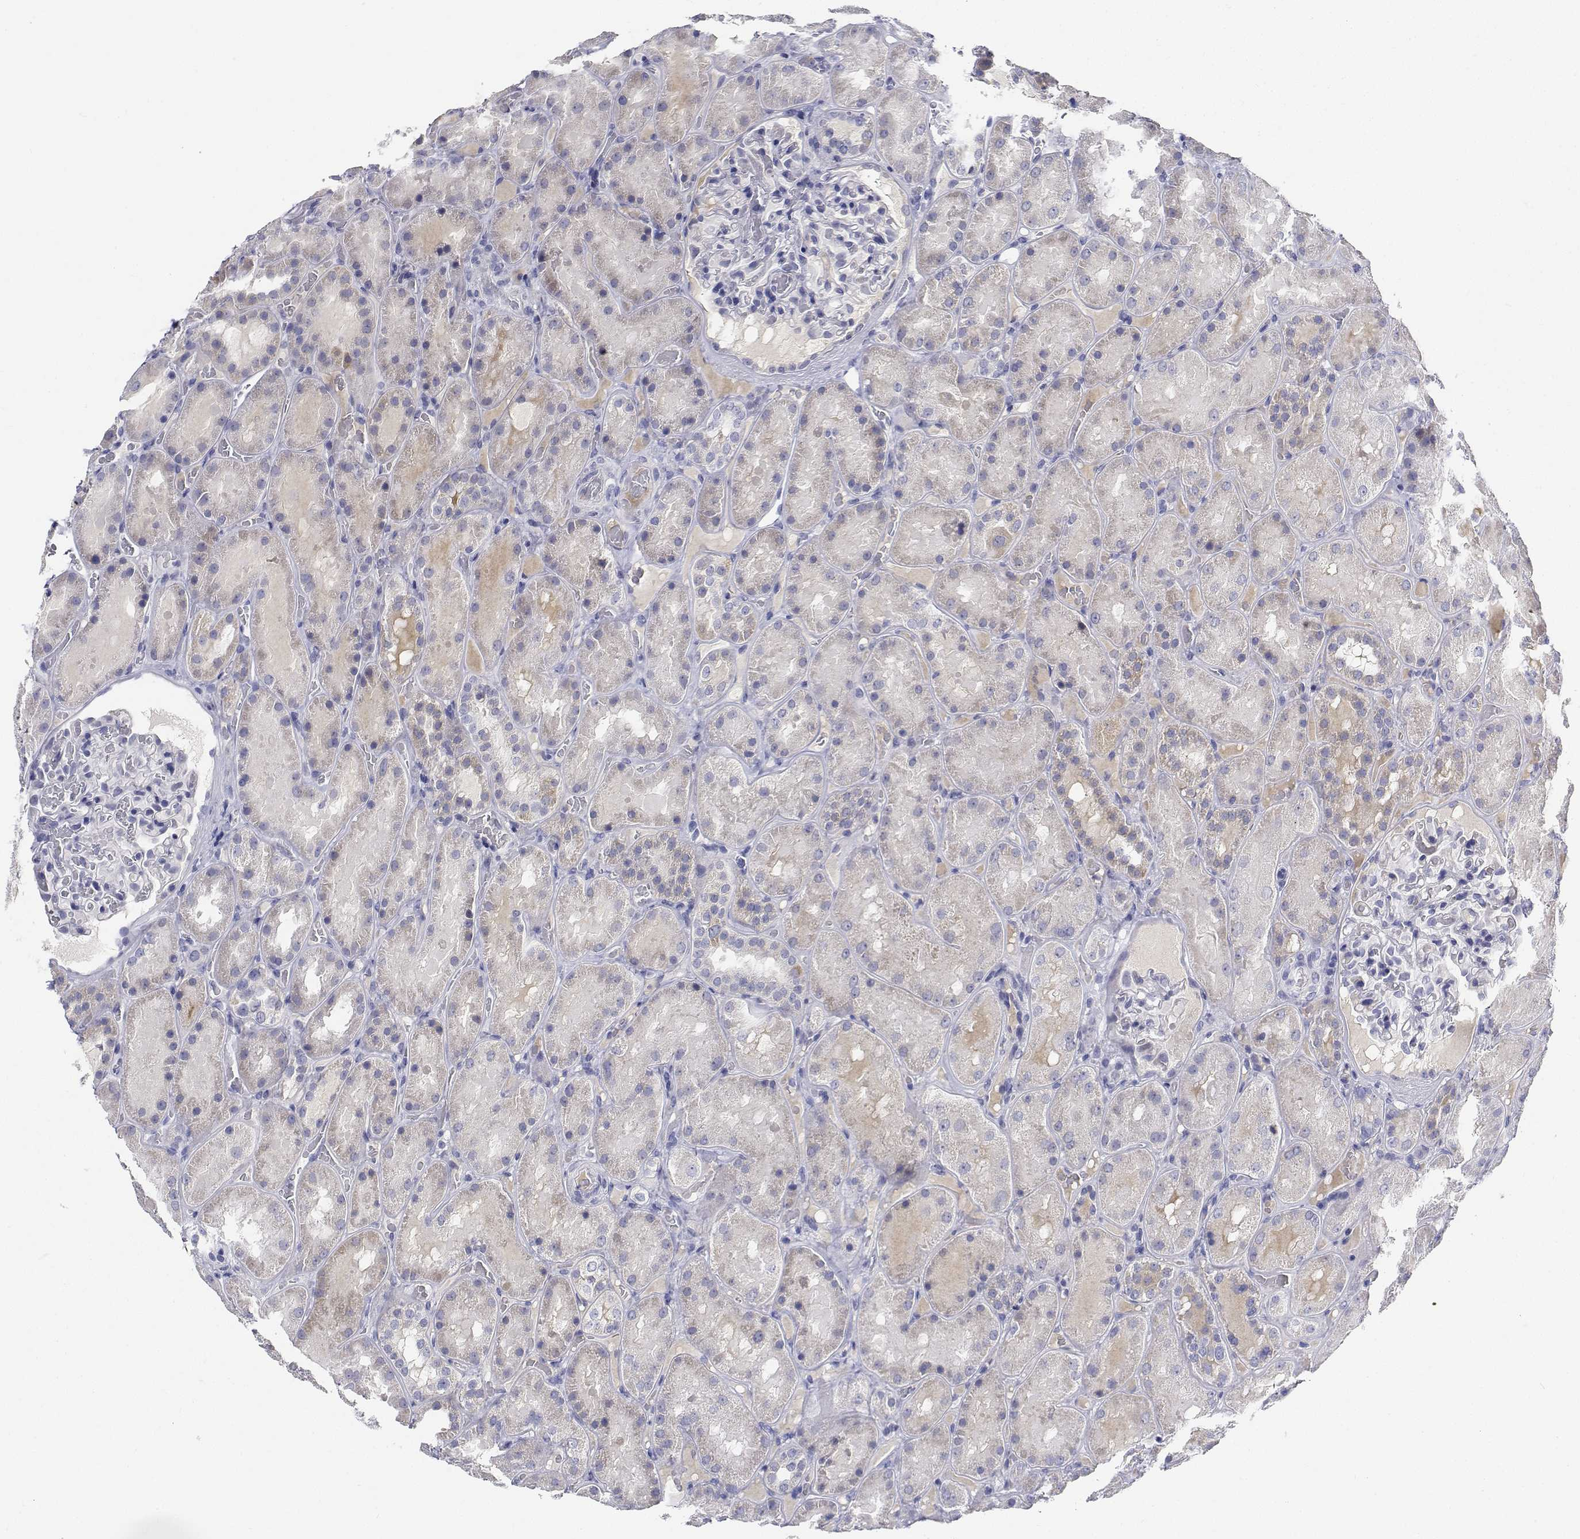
{"staining": {"intensity": "negative", "quantity": "none", "location": "none"}, "tissue": "kidney", "cell_type": "Cells in glomeruli", "image_type": "normal", "snomed": [{"axis": "morphology", "description": "Normal tissue, NOS"}, {"axis": "topography", "description": "Kidney"}], "caption": "This image is of benign kidney stained with IHC to label a protein in brown with the nuclei are counter-stained blue. There is no staining in cells in glomeruli.", "gene": "PLXNA4", "patient": {"sex": "male", "age": 73}}